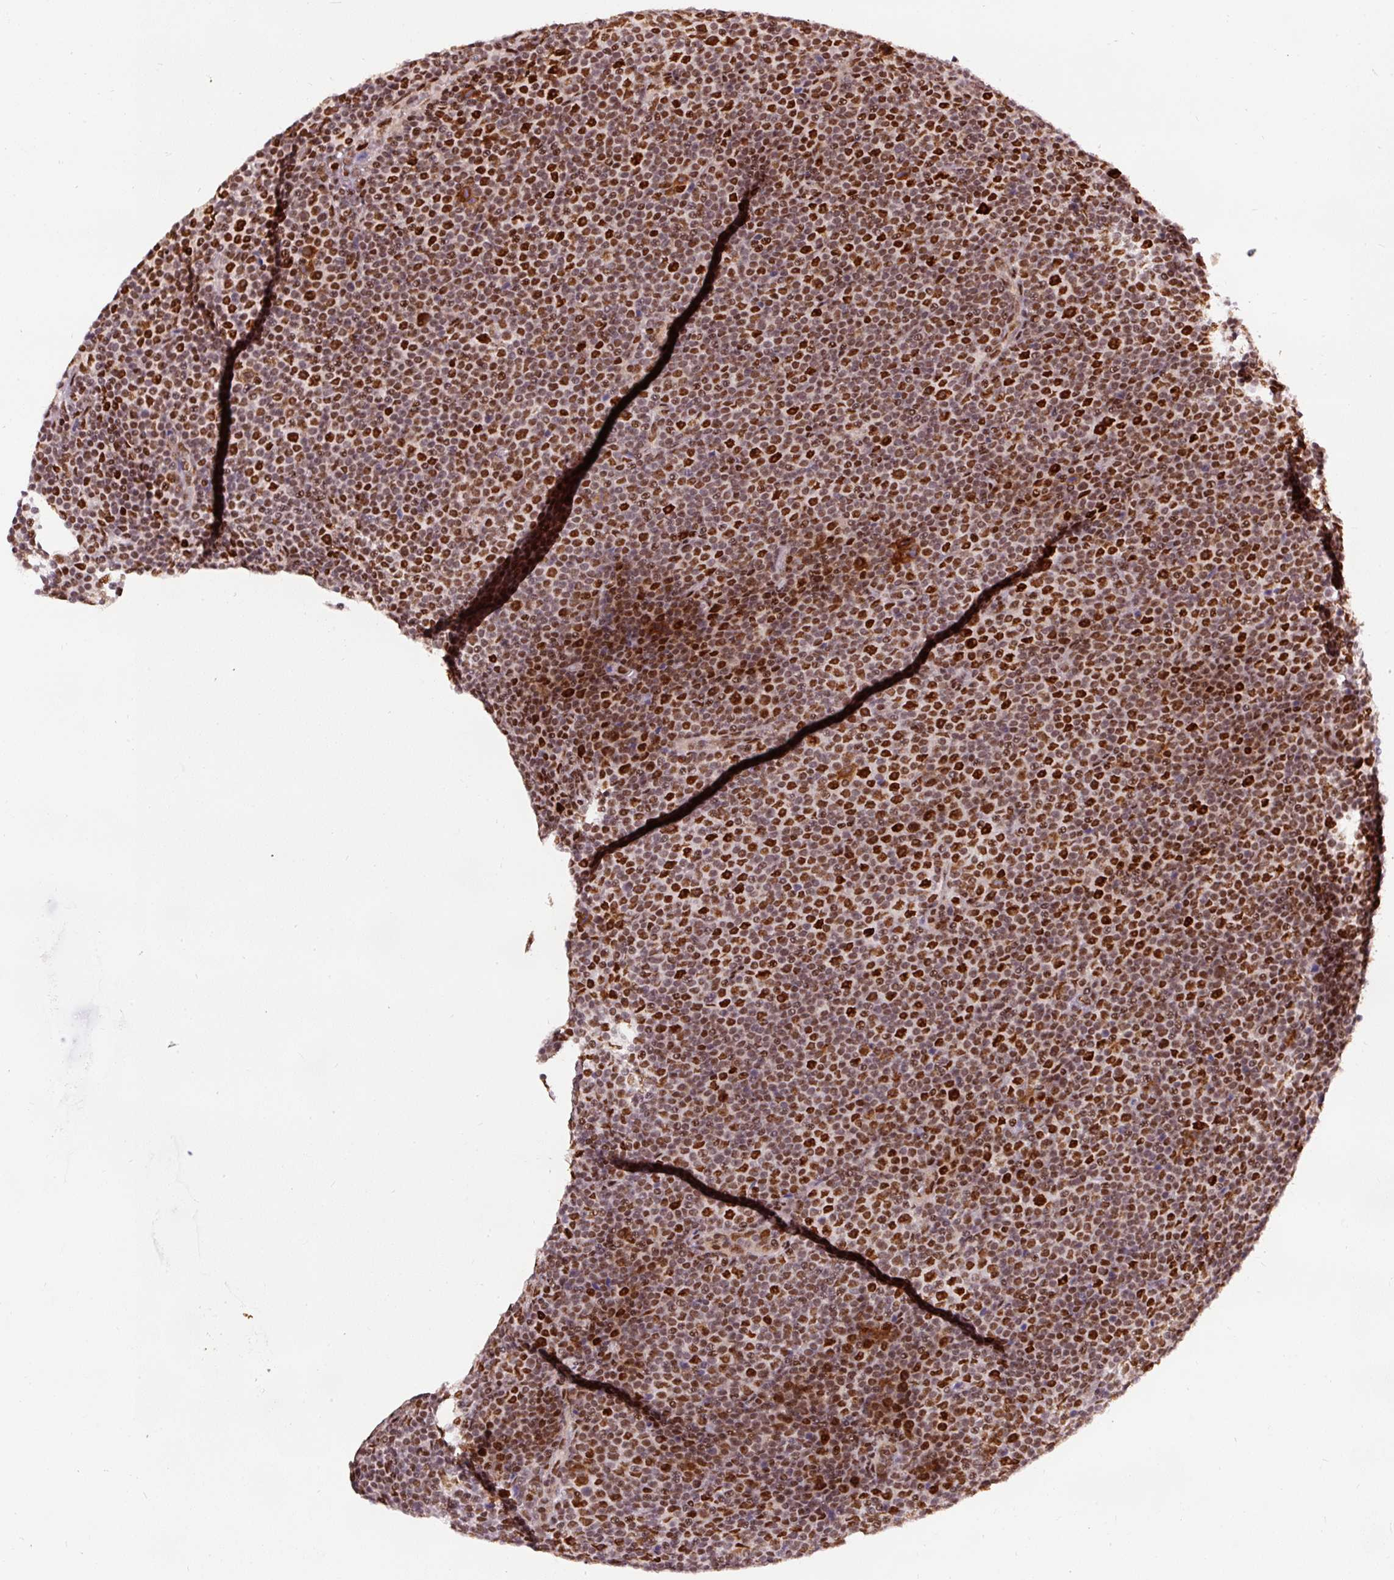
{"staining": {"intensity": "strong", "quantity": ">75%", "location": "nuclear"}, "tissue": "lymphoma", "cell_type": "Tumor cells", "image_type": "cancer", "snomed": [{"axis": "morphology", "description": "Malignant lymphoma, non-Hodgkin's type, Low grade"}, {"axis": "topography", "description": "Lymph node"}], "caption": "A brown stain labels strong nuclear expression of a protein in lymphoma tumor cells.", "gene": "HNRNPC", "patient": {"sex": "female", "age": 67}}